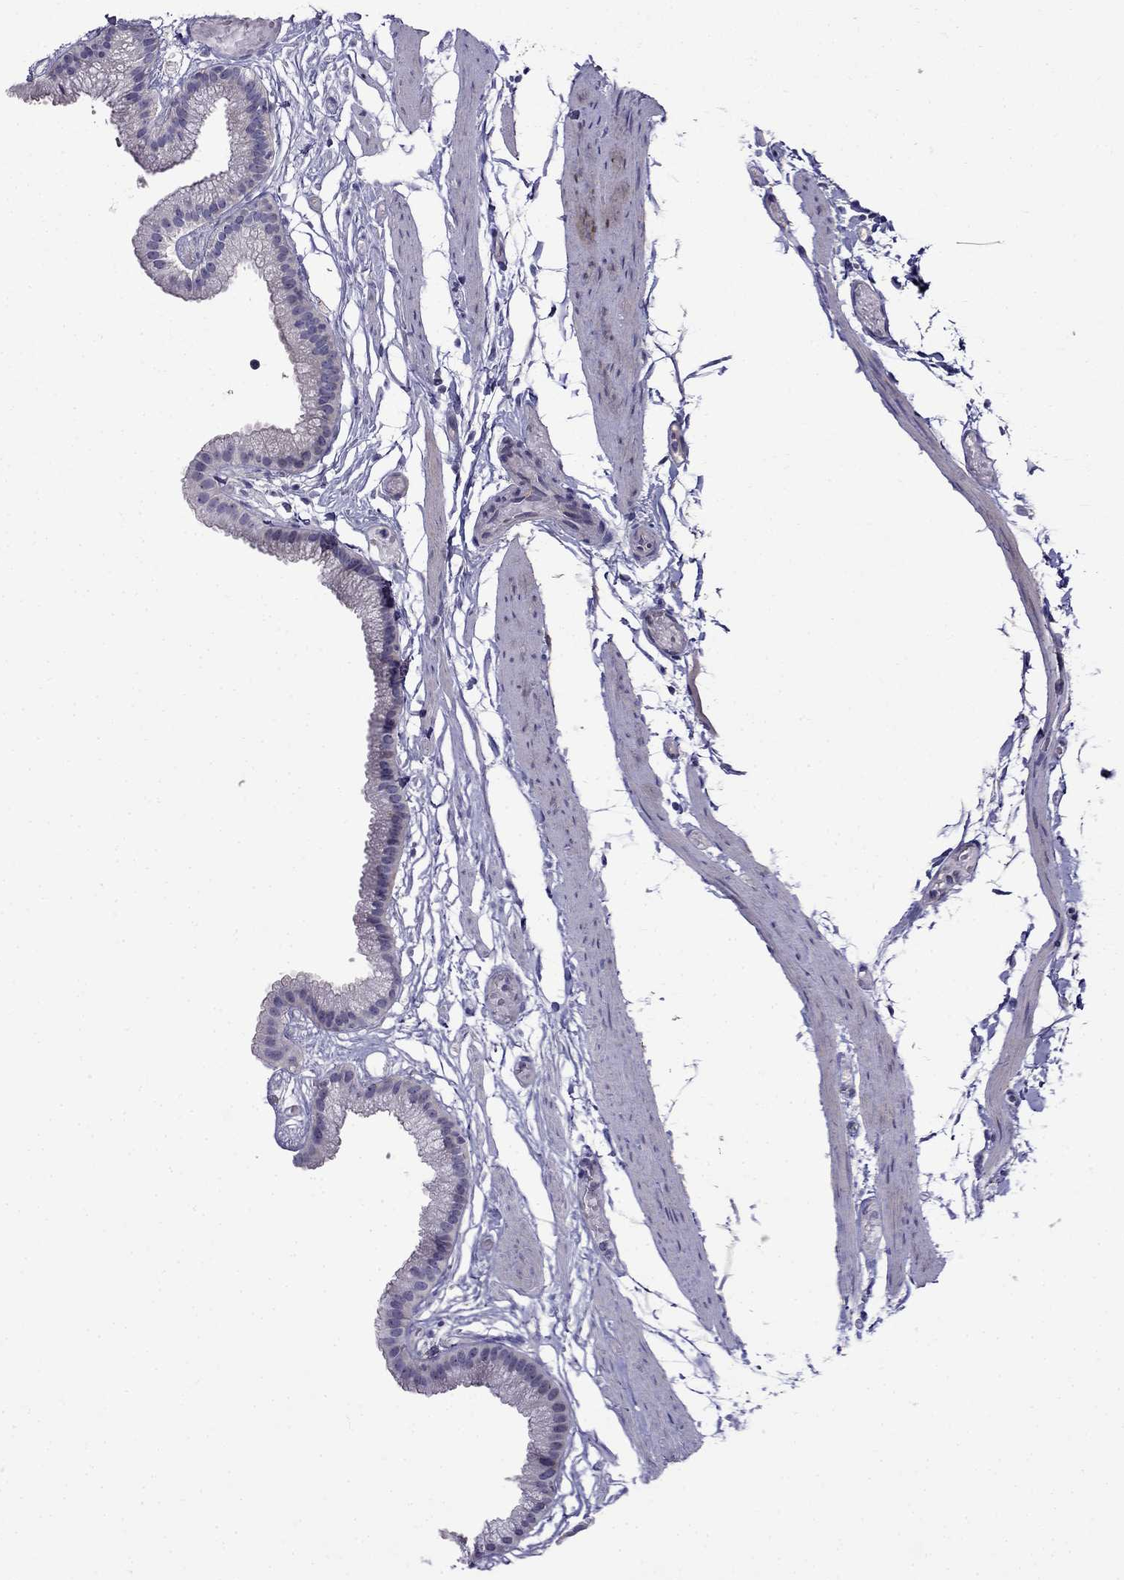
{"staining": {"intensity": "negative", "quantity": "none", "location": "none"}, "tissue": "gallbladder", "cell_type": "Glandular cells", "image_type": "normal", "snomed": [{"axis": "morphology", "description": "Normal tissue, NOS"}, {"axis": "topography", "description": "Gallbladder"}], "caption": "The IHC micrograph has no significant positivity in glandular cells of gallbladder. (DAB IHC visualized using brightfield microscopy, high magnification).", "gene": "PI16", "patient": {"sex": "female", "age": 45}}